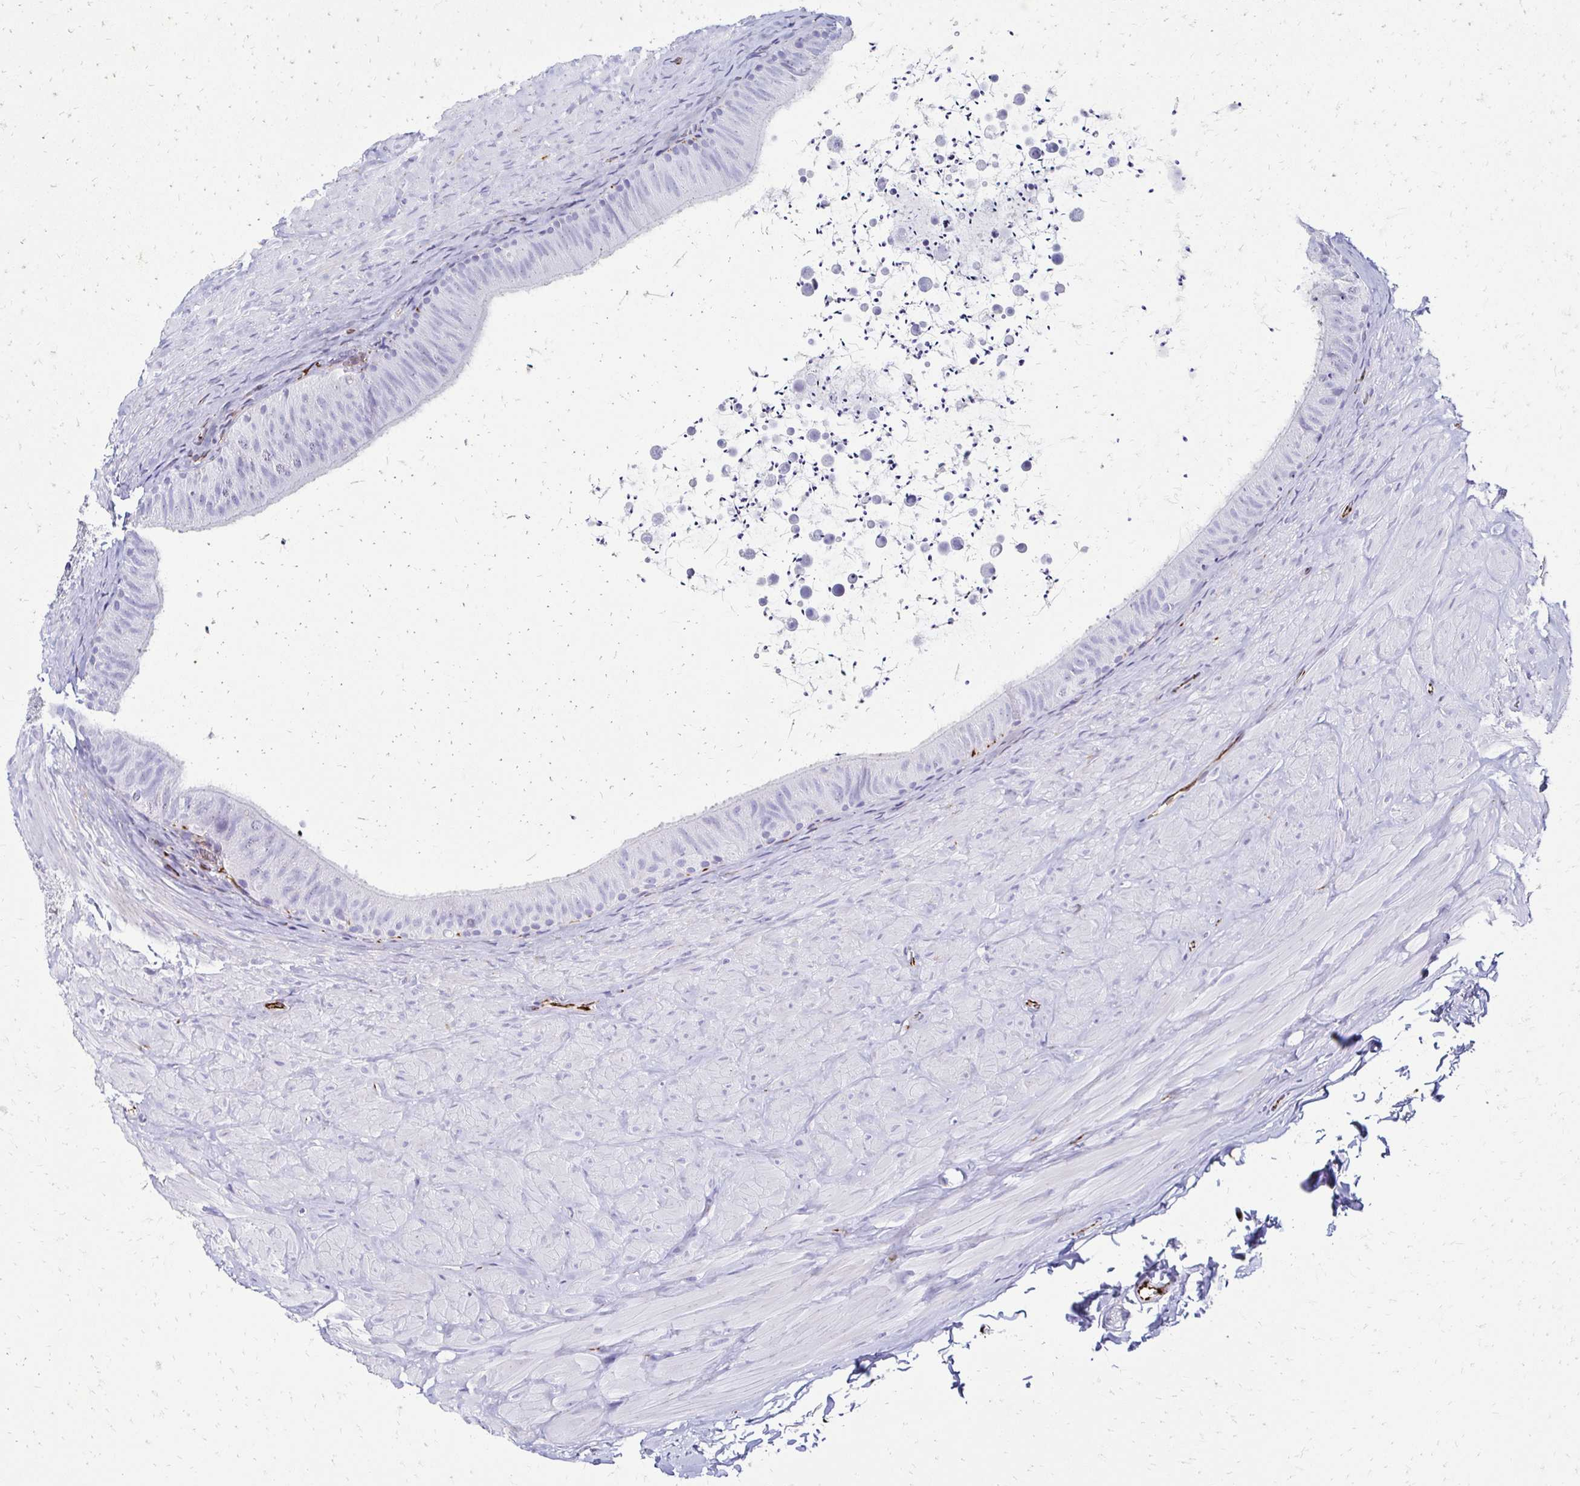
{"staining": {"intensity": "negative", "quantity": "none", "location": "none"}, "tissue": "epididymis", "cell_type": "Glandular cells", "image_type": "normal", "snomed": [{"axis": "morphology", "description": "Normal tissue, NOS"}, {"axis": "topography", "description": "Epididymis, spermatic cord, NOS"}, {"axis": "topography", "description": "Epididymis"}], "caption": "The micrograph displays no staining of glandular cells in unremarkable epididymis. The staining was performed using DAB (3,3'-diaminobenzidine) to visualize the protein expression in brown, while the nuclei were stained in blue with hematoxylin (Magnification: 20x).", "gene": "TMEM54", "patient": {"sex": "male", "age": 31}}